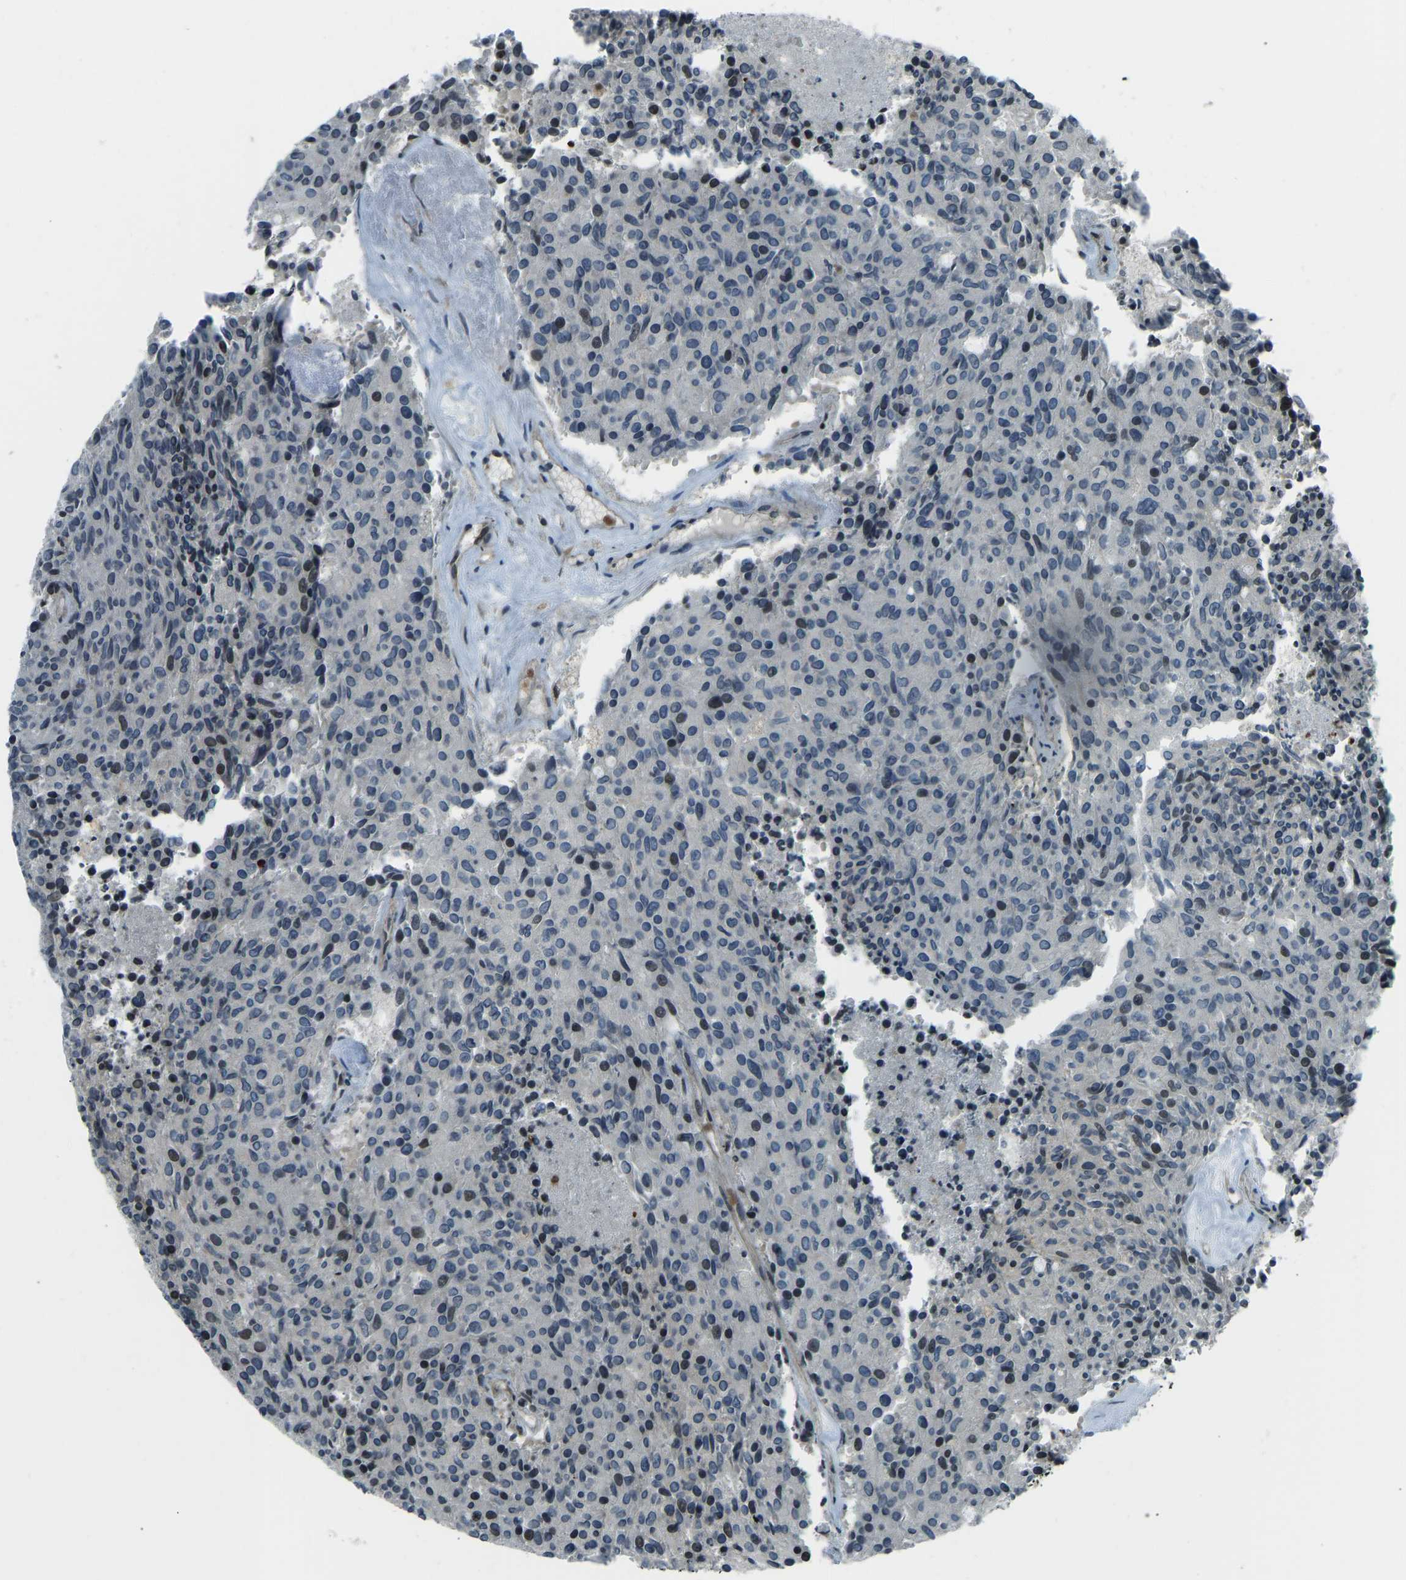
{"staining": {"intensity": "weak", "quantity": "<25%", "location": "nuclear"}, "tissue": "carcinoid", "cell_type": "Tumor cells", "image_type": "cancer", "snomed": [{"axis": "morphology", "description": "Carcinoid, malignant, NOS"}, {"axis": "topography", "description": "Pancreas"}], "caption": "Immunohistochemistry image of carcinoid (malignant) stained for a protein (brown), which displays no positivity in tumor cells.", "gene": "SVOPL", "patient": {"sex": "female", "age": 54}}